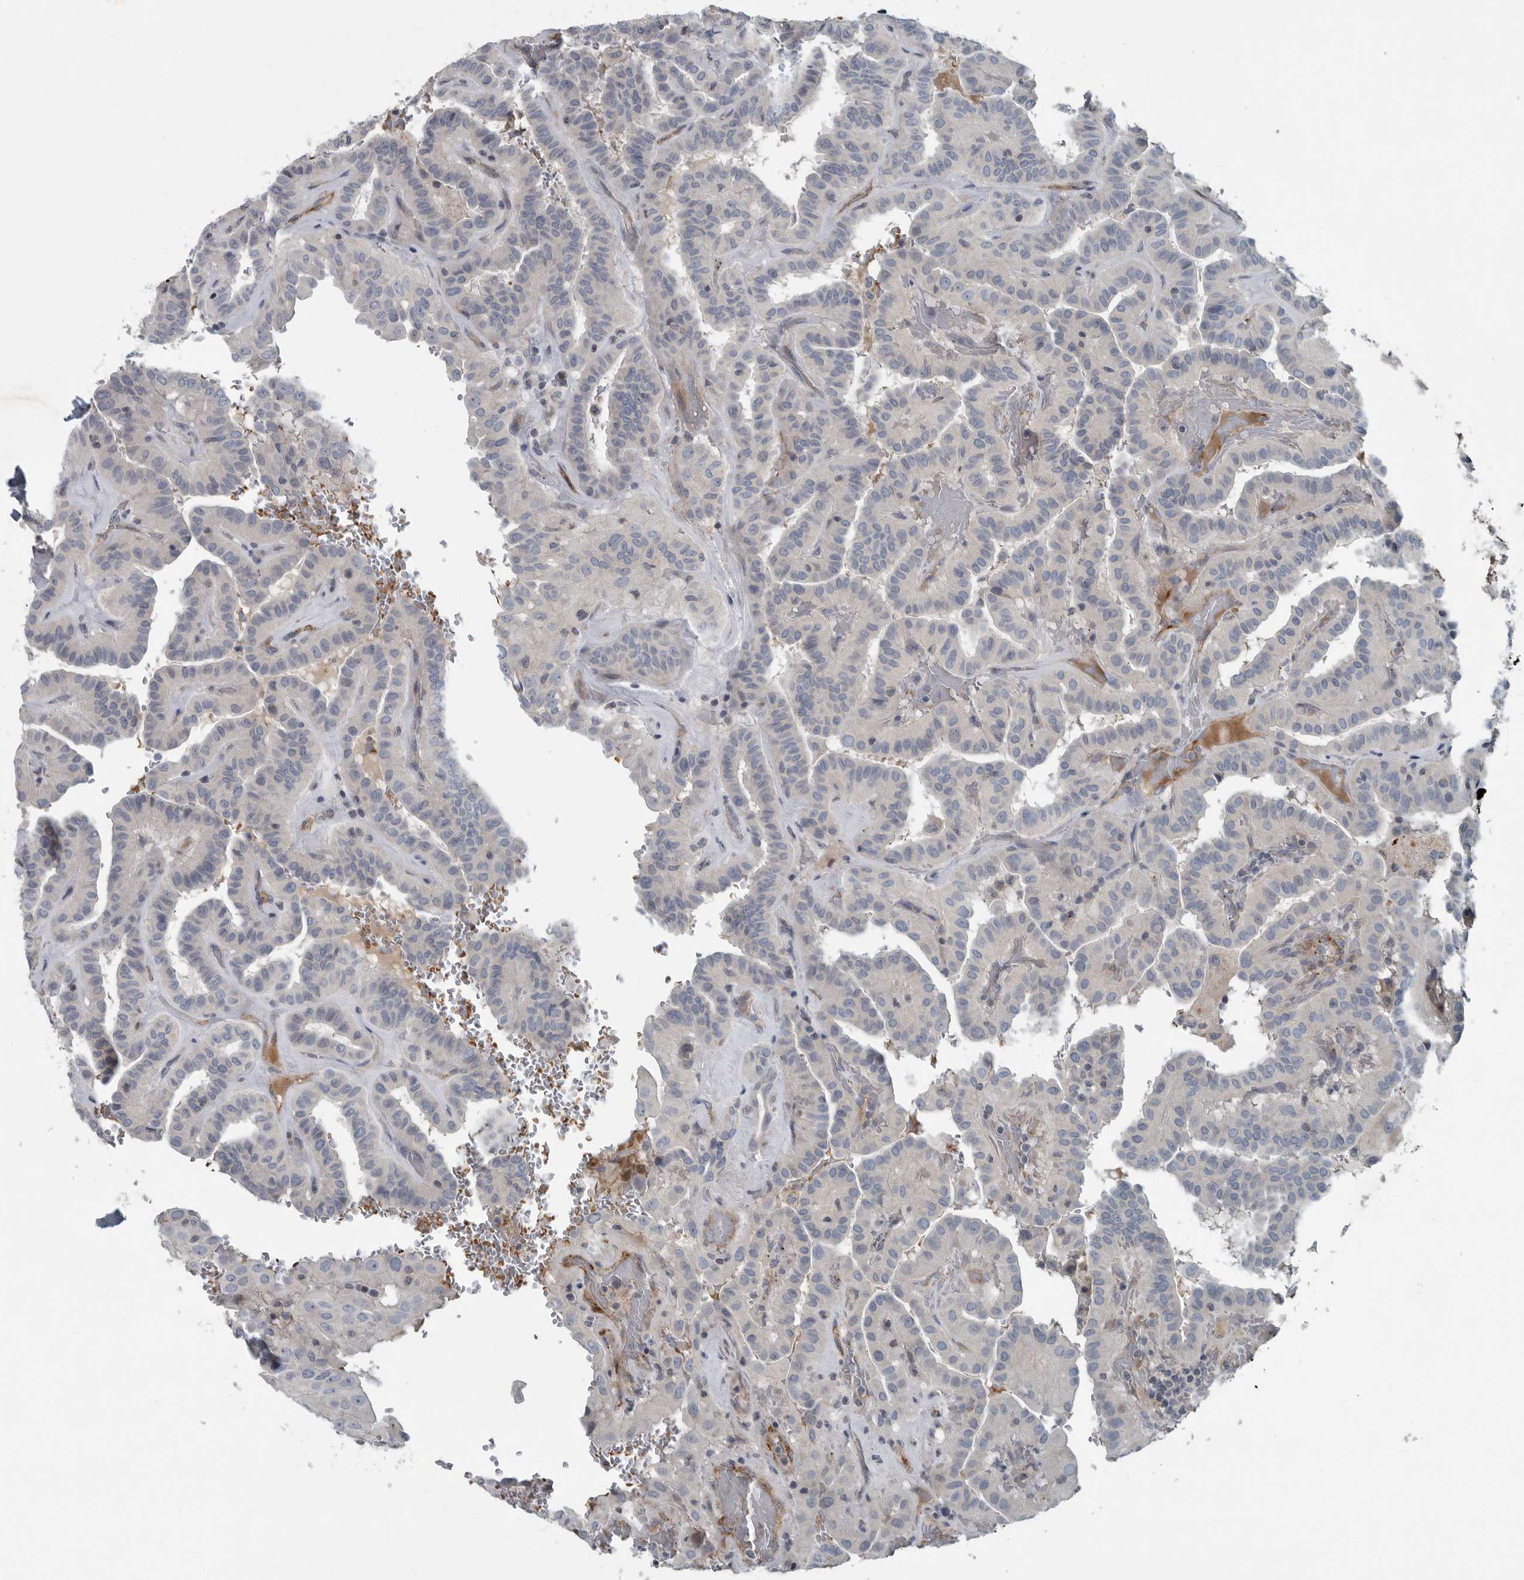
{"staining": {"intensity": "negative", "quantity": "none", "location": "none"}, "tissue": "thyroid cancer", "cell_type": "Tumor cells", "image_type": "cancer", "snomed": [{"axis": "morphology", "description": "Papillary adenocarcinoma, NOS"}, {"axis": "topography", "description": "Thyroid gland"}], "caption": "Immunohistochemistry micrograph of thyroid papillary adenocarcinoma stained for a protein (brown), which shows no staining in tumor cells. The staining is performed using DAB (3,3'-diaminobenzidine) brown chromogen with nuclei counter-stained in using hematoxylin.", "gene": "MPP3", "patient": {"sex": "male", "age": 77}}